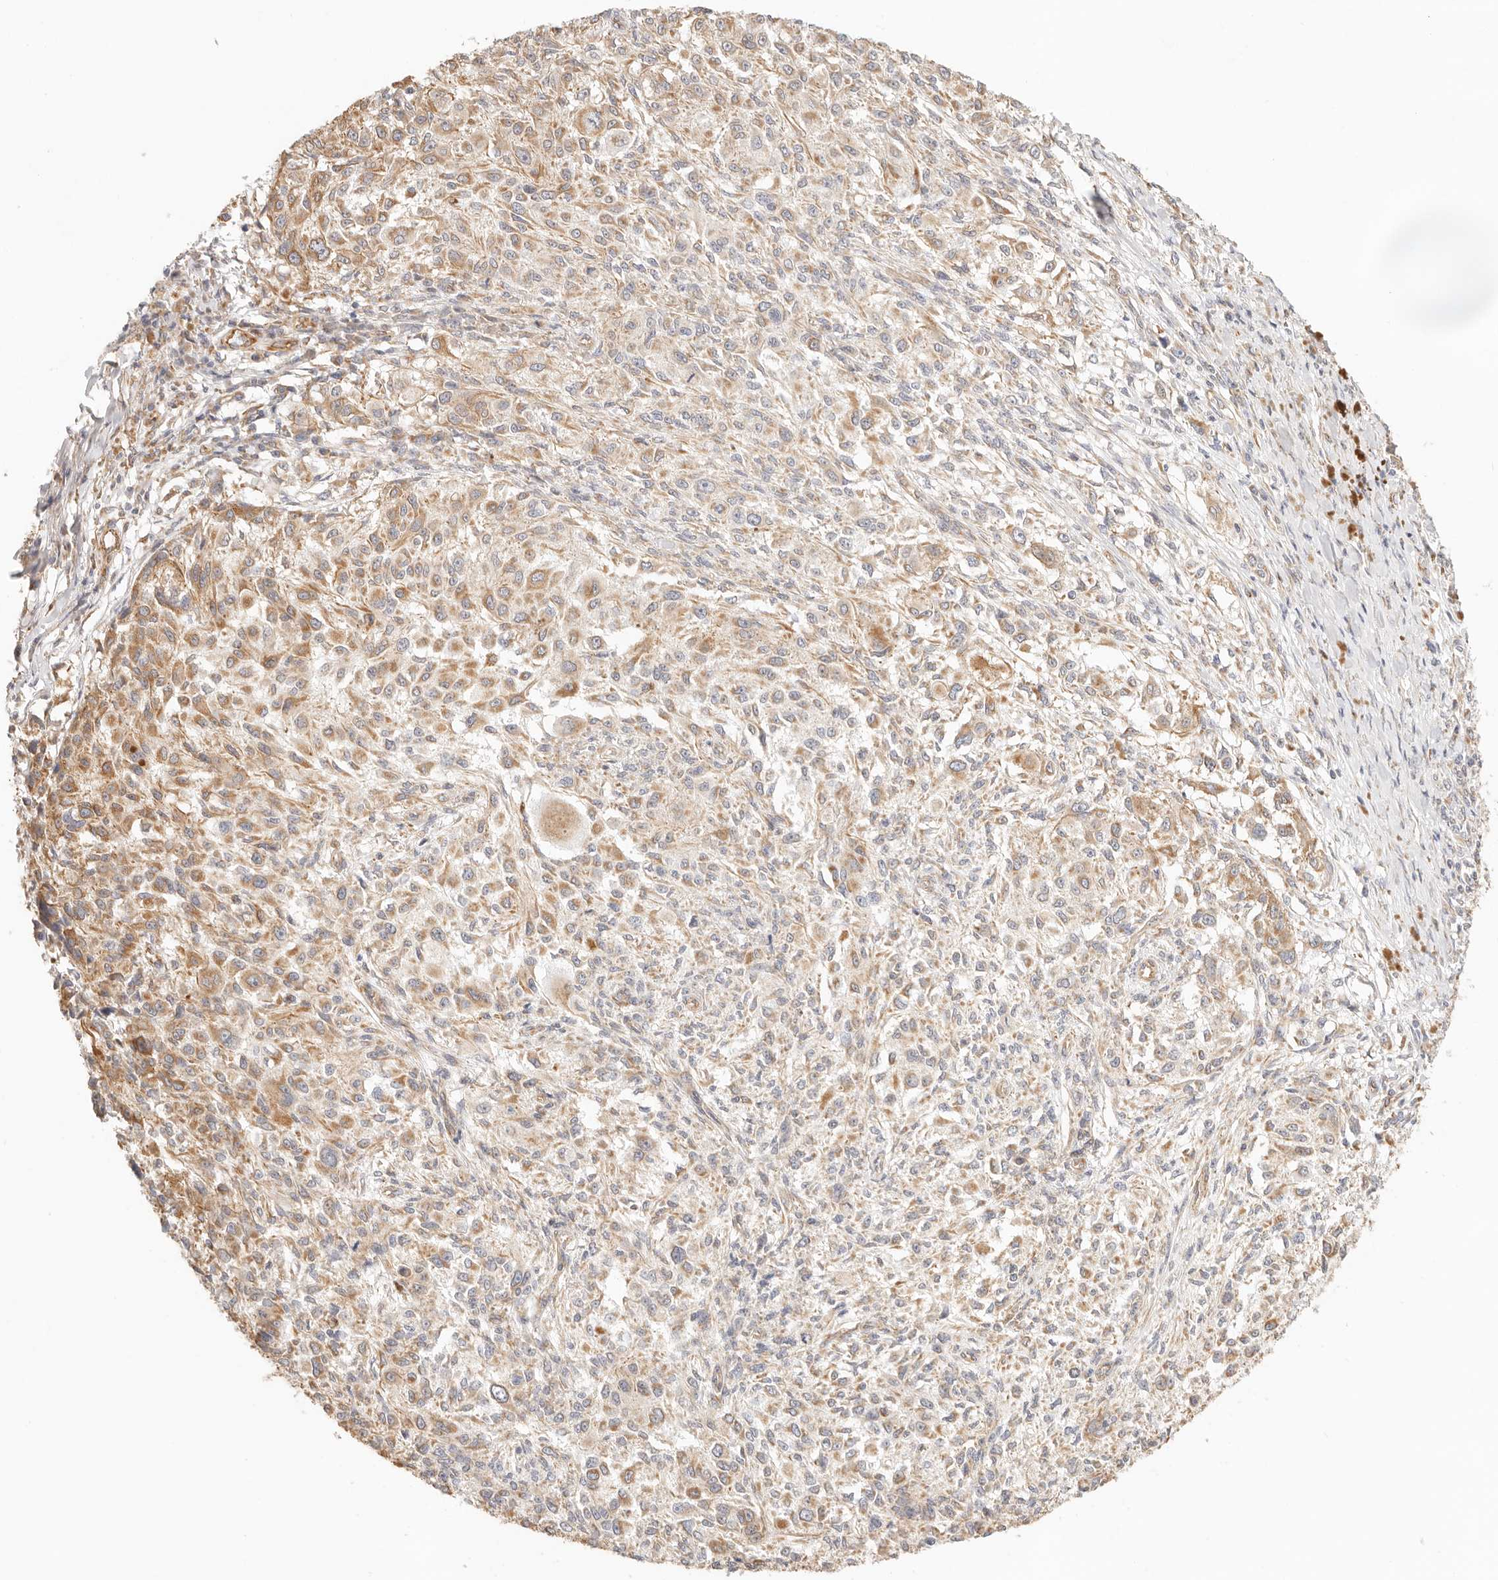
{"staining": {"intensity": "moderate", "quantity": "25%-75%", "location": "cytoplasmic/membranous"}, "tissue": "melanoma", "cell_type": "Tumor cells", "image_type": "cancer", "snomed": [{"axis": "morphology", "description": "Necrosis, NOS"}, {"axis": "morphology", "description": "Malignant melanoma, NOS"}, {"axis": "topography", "description": "Skin"}], "caption": "Immunohistochemistry (IHC) staining of melanoma, which exhibits medium levels of moderate cytoplasmic/membranous expression in approximately 25%-75% of tumor cells indicating moderate cytoplasmic/membranous protein expression. The staining was performed using DAB (brown) for protein detection and nuclei were counterstained in hematoxylin (blue).", "gene": "ZC3H11A", "patient": {"sex": "female", "age": 87}}